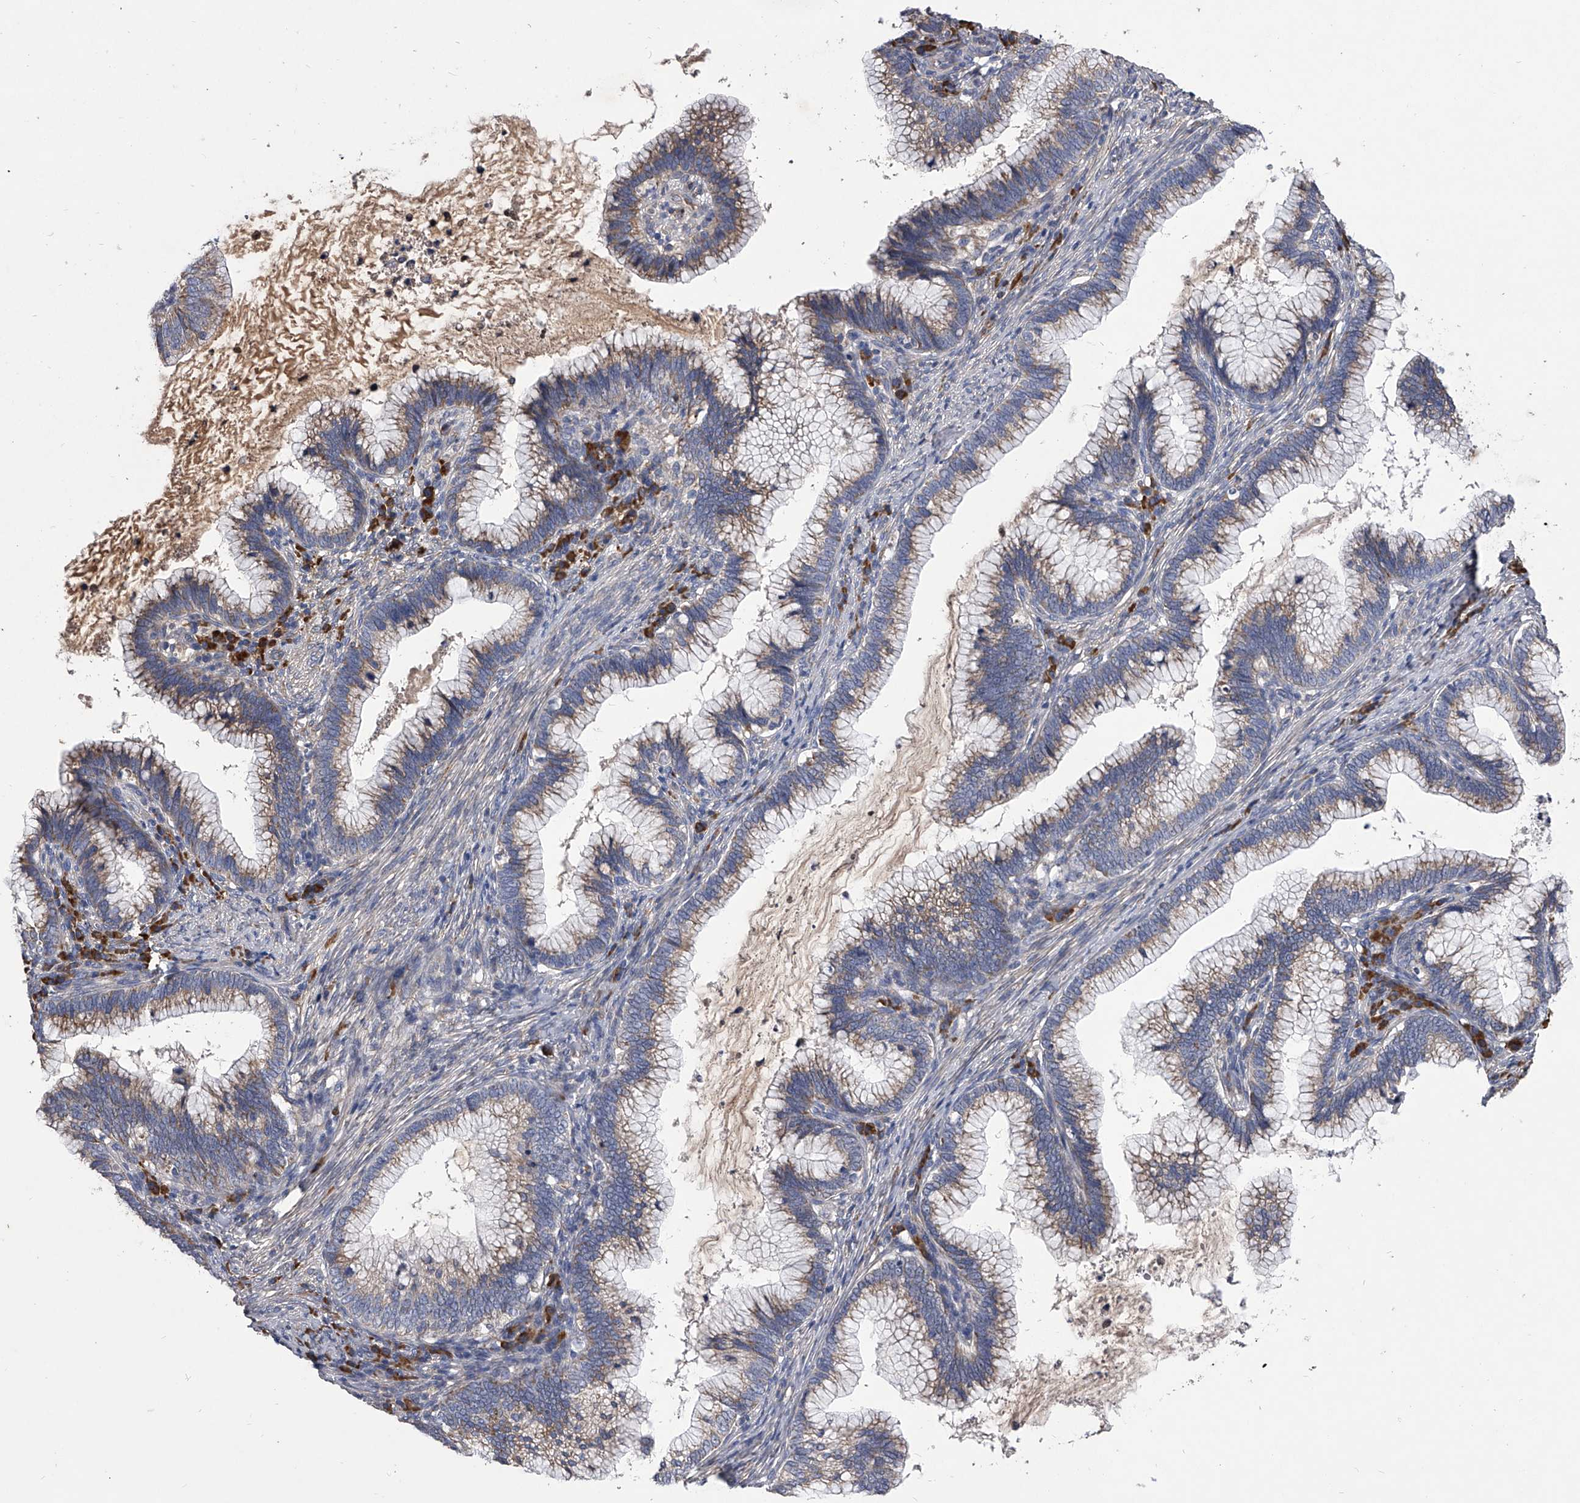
{"staining": {"intensity": "weak", "quantity": ">75%", "location": "cytoplasmic/membranous"}, "tissue": "cervical cancer", "cell_type": "Tumor cells", "image_type": "cancer", "snomed": [{"axis": "morphology", "description": "Adenocarcinoma, NOS"}, {"axis": "topography", "description": "Cervix"}], "caption": "Cervical cancer tissue demonstrates weak cytoplasmic/membranous expression in about >75% of tumor cells (Stains: DAB in brown, nuclei in blue, Microscopy: brightfield microscopy at high magnification).", "gene": "CCR4", "patient": {"sex": "female", "age": 36}}